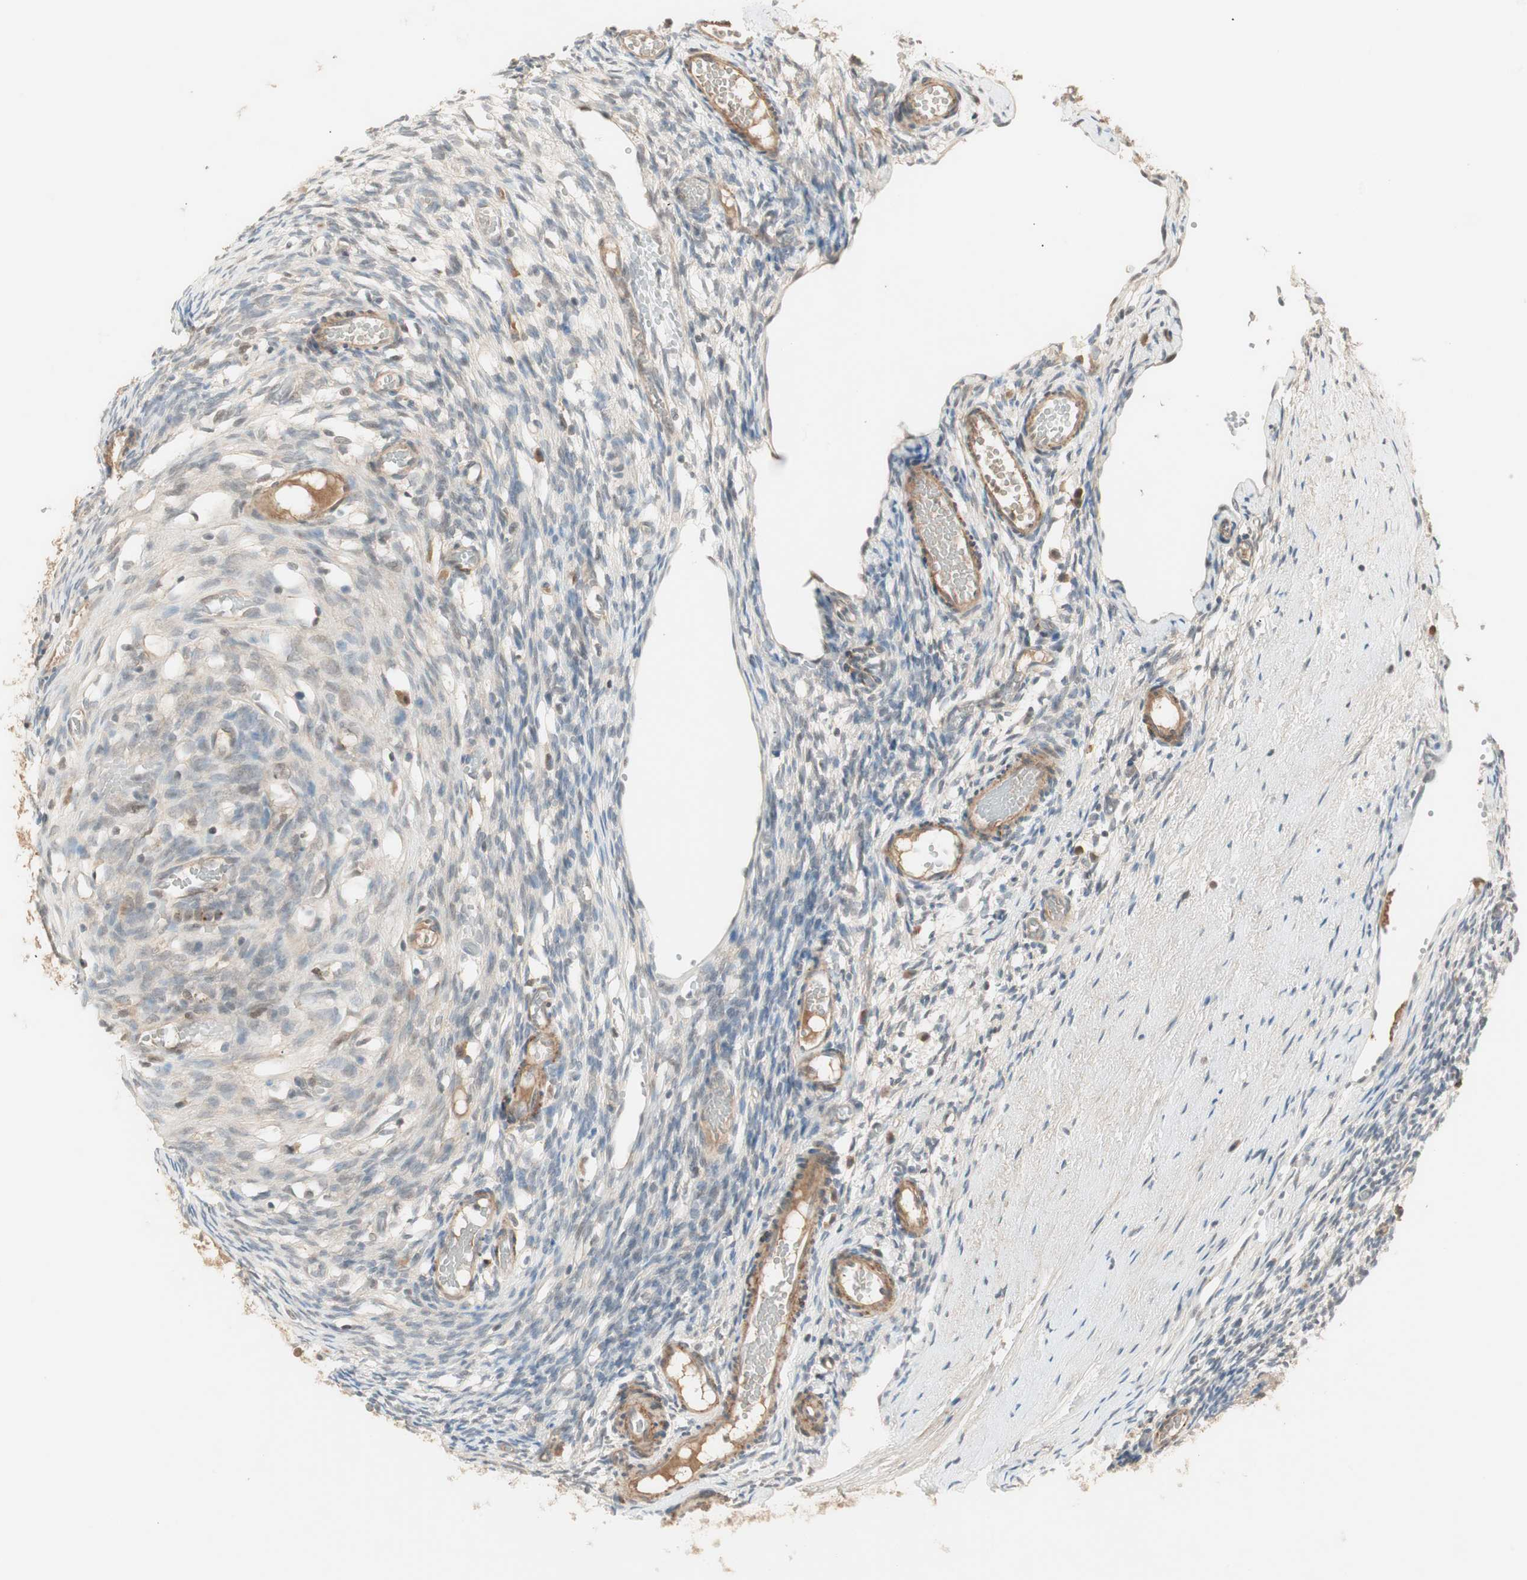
{"staining": {"intensity": "negative", "quantity": "none", "location": "none"}, "tissue": "ovary", "cell_type": "Ovarian stroma cells", "image_type": "normal", "snomed": [{"axis": "morphology", "description": "Normal tissue, NOS"}, {"axis": "topography", "description": "Ovary"}], "caption": "Immunohistochemistry micrograph of normal ovary stained for a protein (brown), which shows no staining in ovarian stroma cells.", "gene": "RNGTT", "patient": {"sex": "female", "age": 35}}